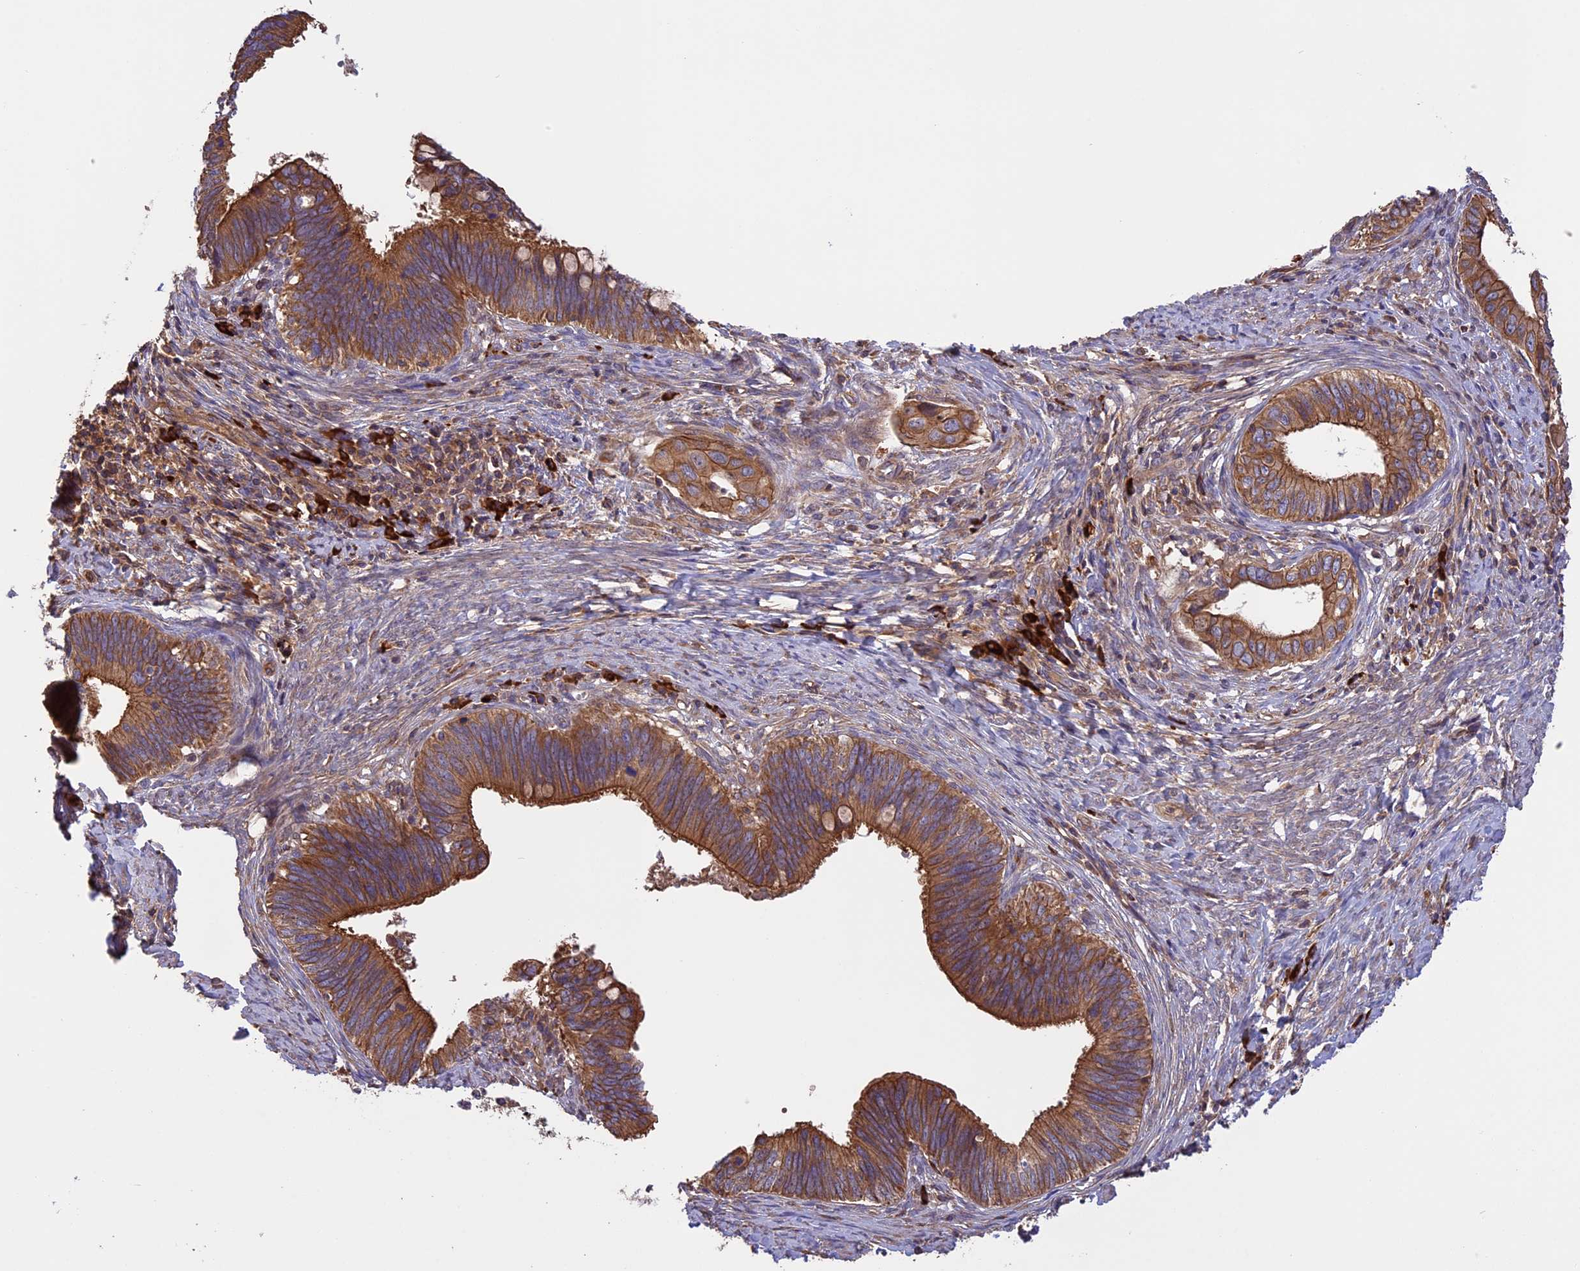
{"staining": {"intensity": "moderate", "quantity": ">75%", "location": "cytoplasmic/membranous"}, "tissue": "cervical cancer", "cell_type": "Tumor cells", "image_type": "cancer", "snomed": [{"axis": "morphology", "description": "Adenocarcinoma, NOS"}, {"axis": "topography", "description": "Cervix"}], "caption": "Cervical adenocarcinoma stained with DAB (3,3'-diaminobenzidine) immunohistochemistry reveals medium levels of moderate cytoplasmic/membranous positivity in about >75% of tumor cells.", "gene": "GAS8", "patient": {"sex": "female", "age": 42}}